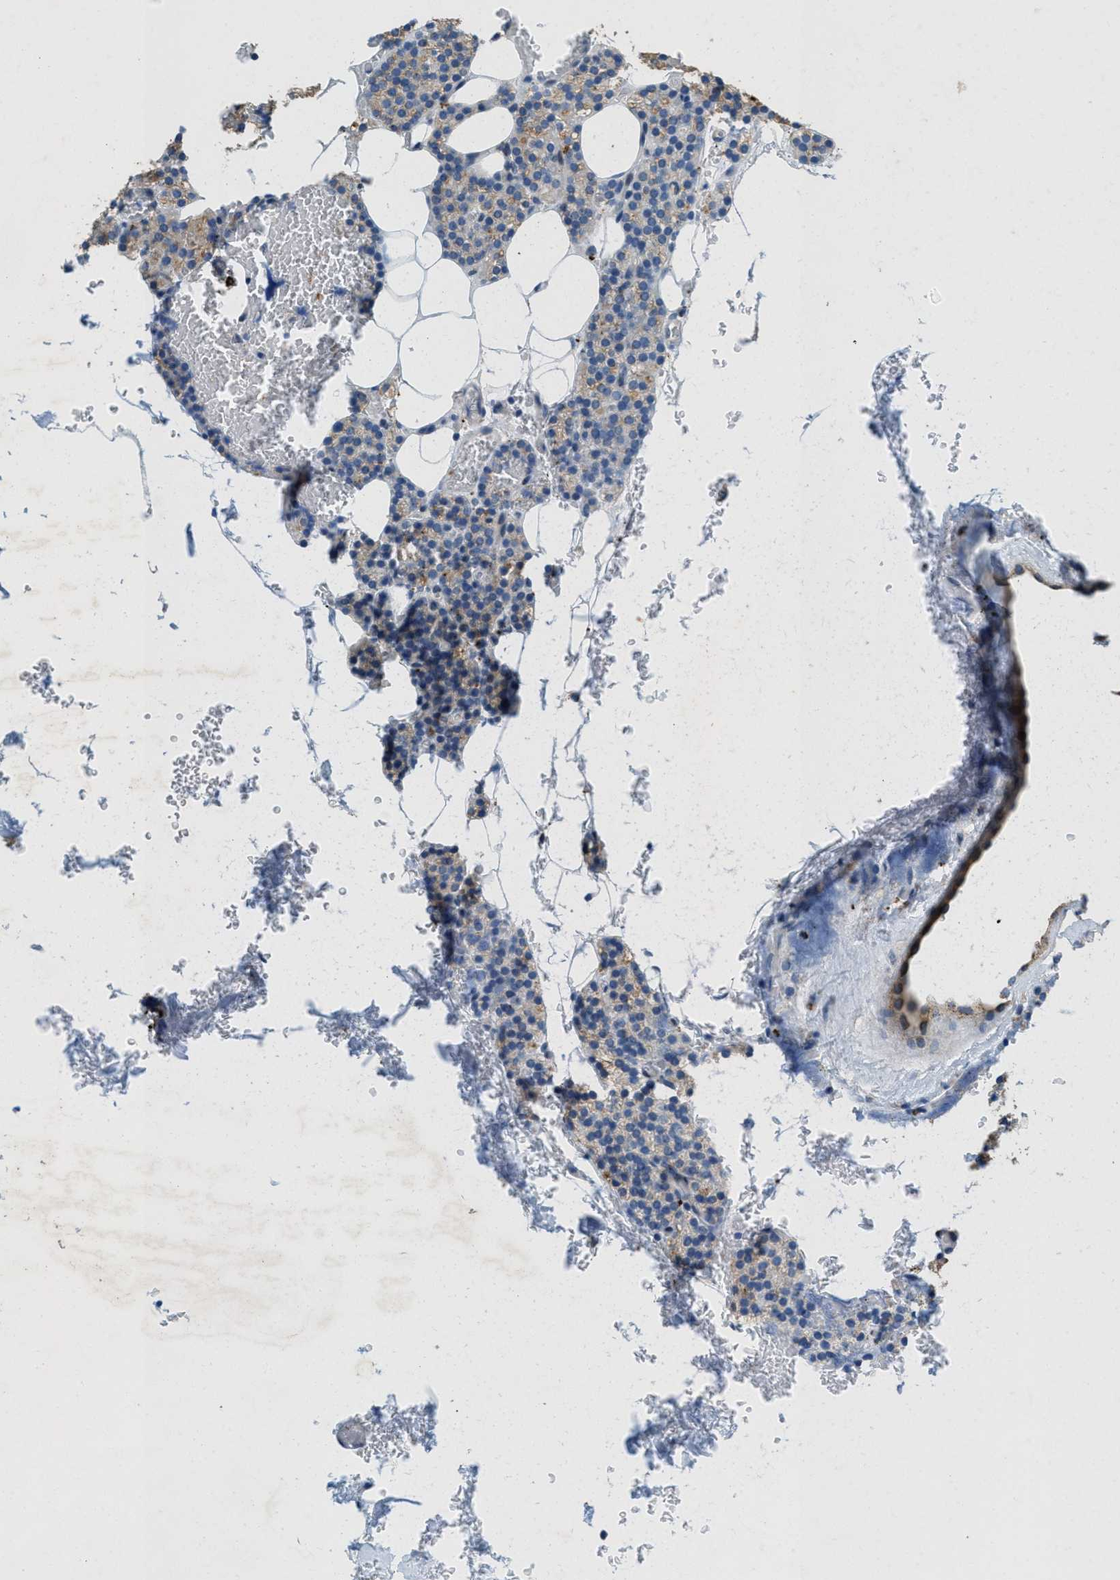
{"staining": {"intensity": "weak", "quantity": "25%-75%", "location": "cytoplasmic/membranous"}, "tissue": "parathyroid gland", "cell_type": "Glandular cells", "image_type": "normal", "snomed": [{"axis": "morphology", "description": "Normal tissue, NOS"}, {"axis": "morphology", "description": "Inflammation chronic"}, {"axis": "morphology", "description": "Goiter, colloid"}, {"axis": "topography", "description": "Thyroid gland"}, {"axis": "topography", "description": "Parathyroid gland"}], "caption": "About 25%-75% of glandular cells in benign human parathyroid gland demonstrate weak cytoplasmic/membranous protein staining as visualized by brown immunohistochemical staining.", "gene": "BMPR2", "patient": {"sex": "male", "age": 65}}